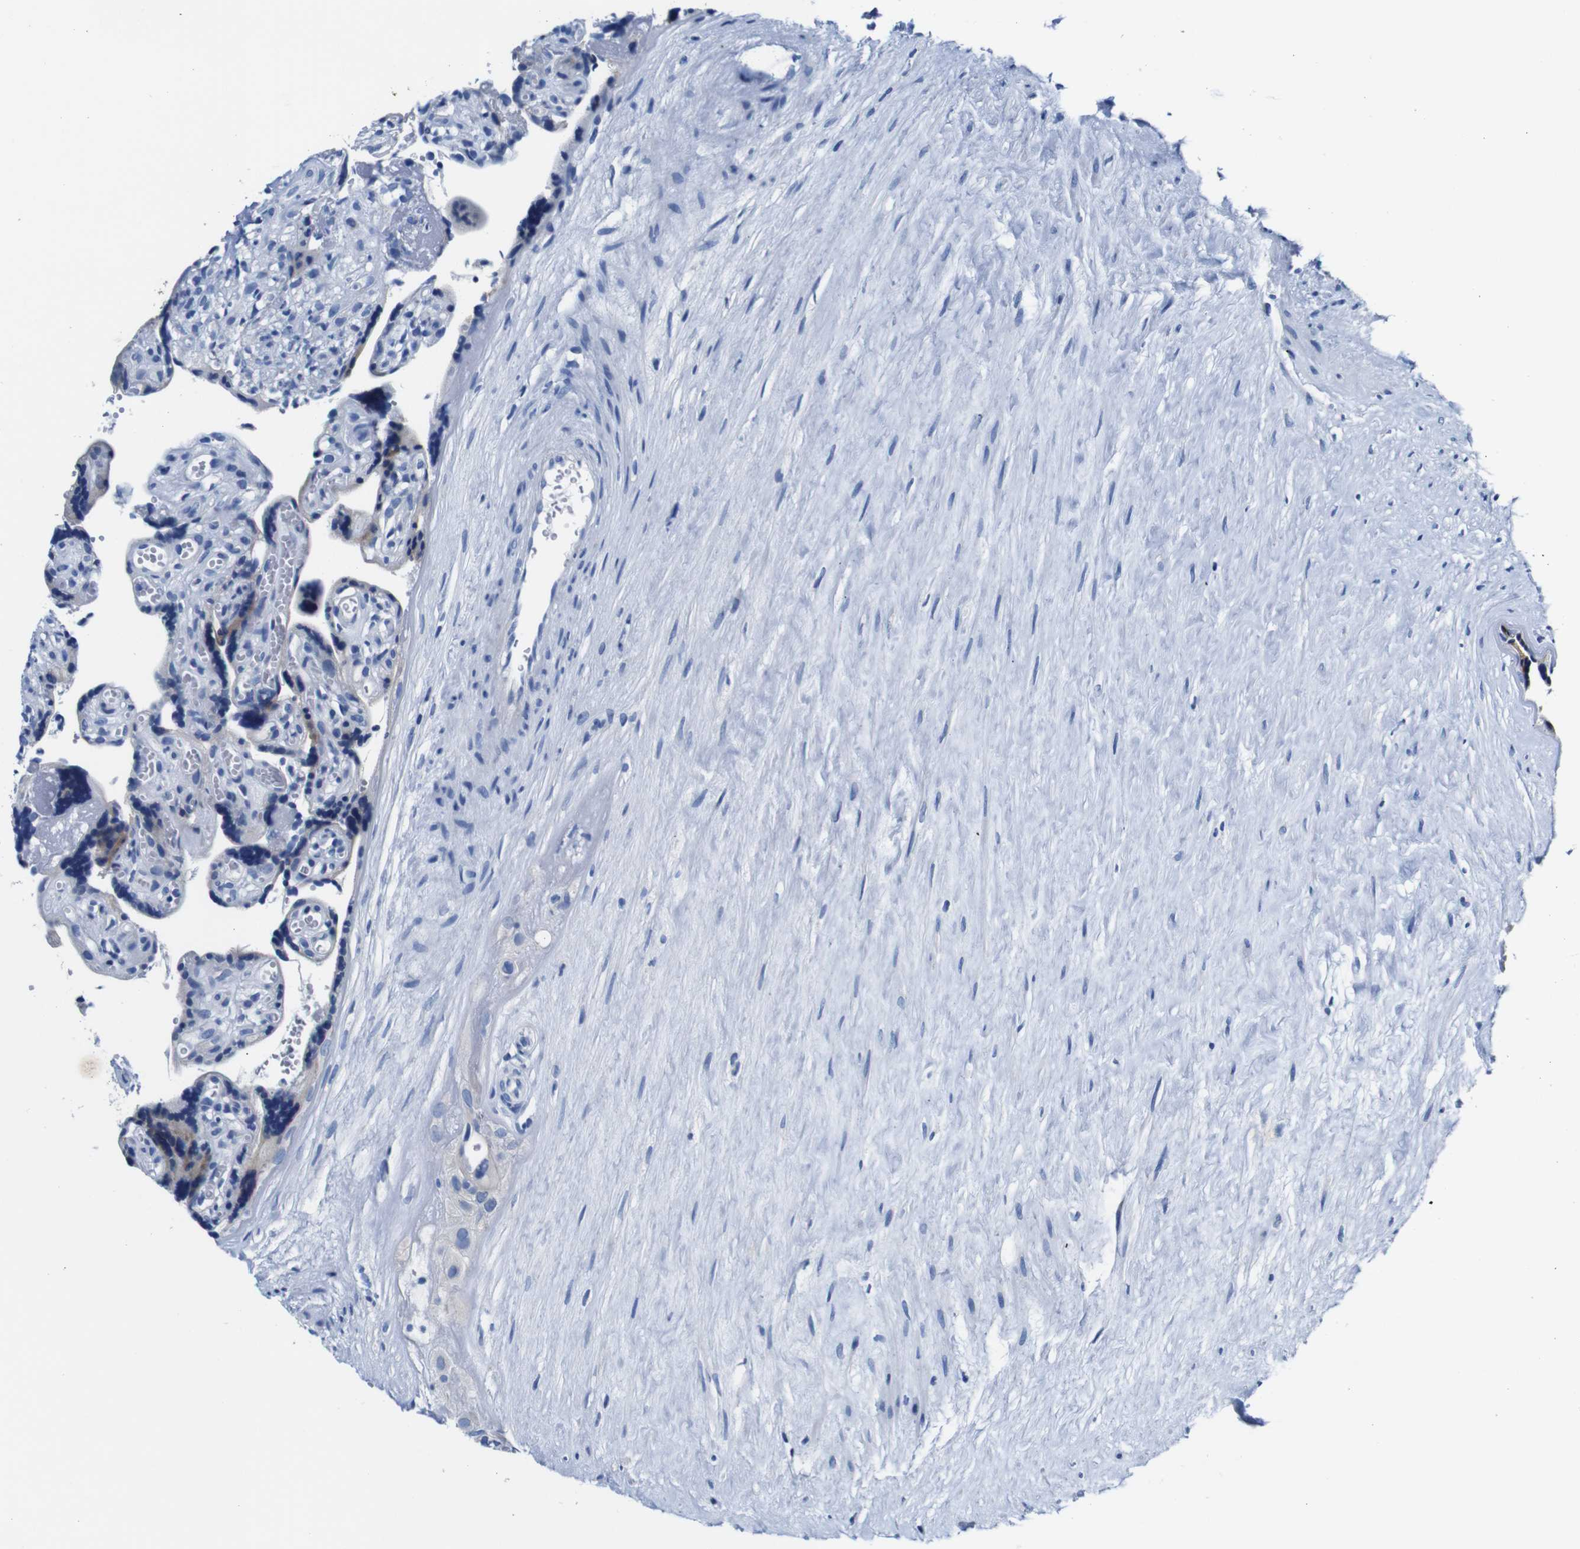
{"staining": {"intensity": "negative", "quantity": "none", "location": "none"}, "tissue": "placenta", "cell_type": "Decidual cells", "image_type": "normal", "snomed": [{"axis": "morphology", "description": "Normal tissue, NOS"}, {"axis": "topography", "description": "Placenta"}], "caption": "Decidual cells show no significant protein positivity in benign placenta.", "gene": "SNX19", "patient": {"sex": "female", "age": 30}}